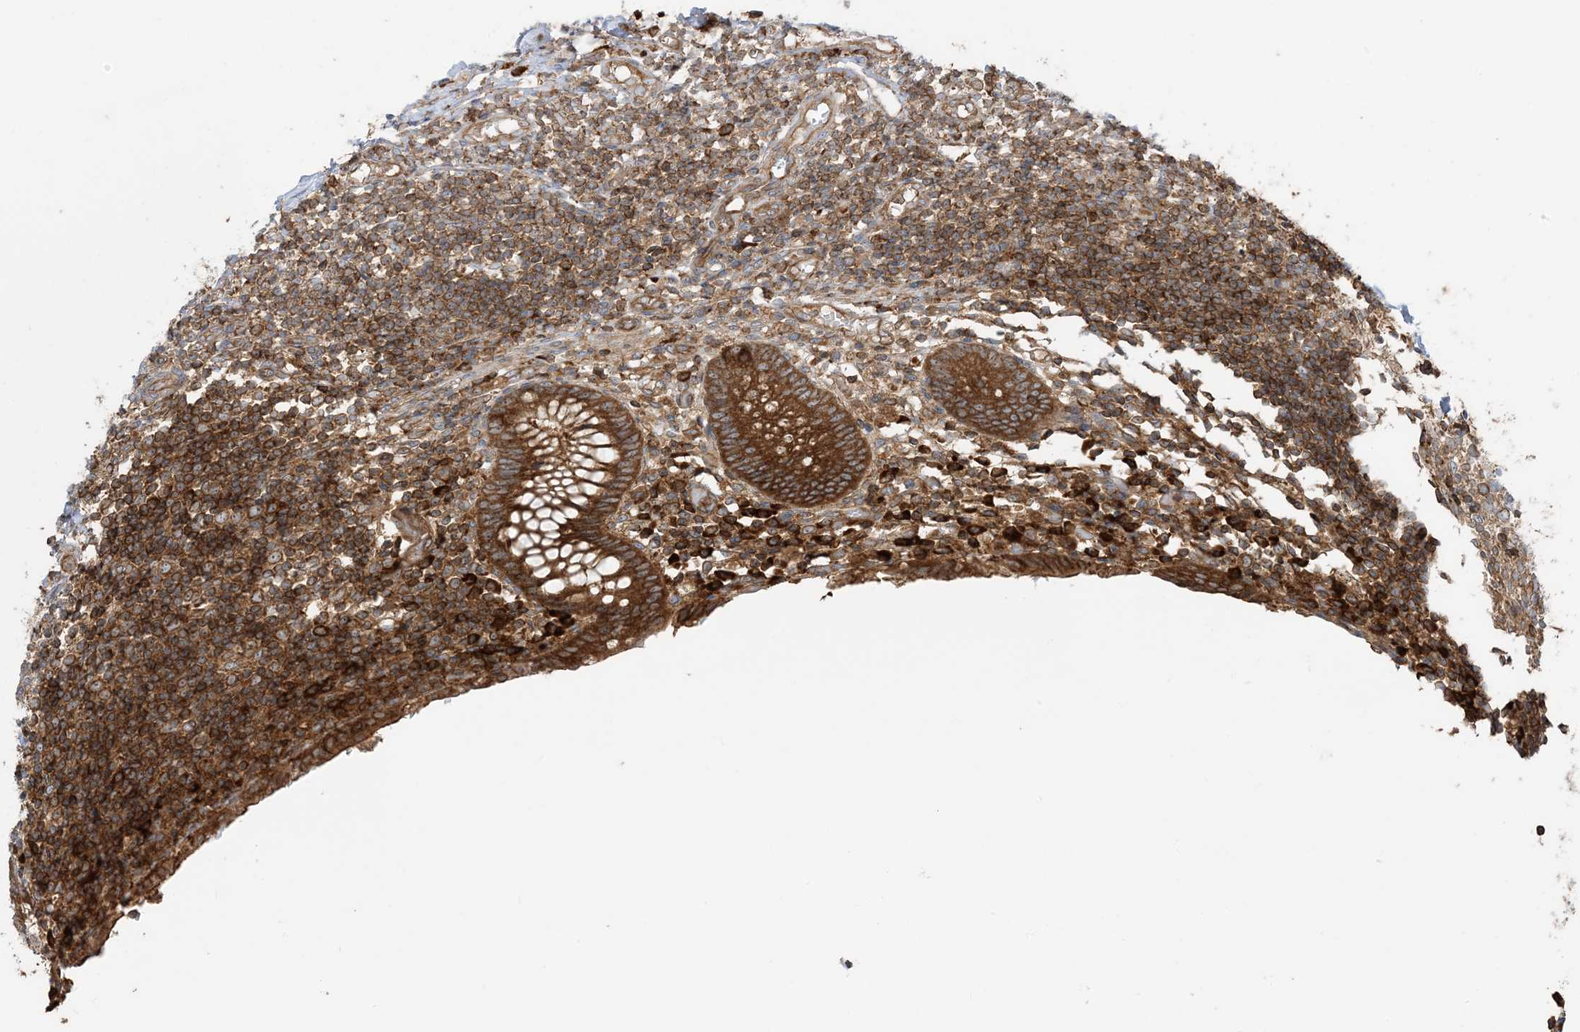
{"staining": {"intensity": "strong", "quantity": ">75%", "location": "cytoplasmic/membranous"}, "tissue": "appendix", "cell_type": "Glandular cells", "image_type": "normal", "snomed": [{"axis": "morphology", "description": "Normal tissue, NOS"}, {"axis": "topography", "description": "Appendix"}], "caption": "Protein staining of benign appendix exhibits strong cytoplasmic/membranous staining in about >75% of glandular cells.", "gene": "SRP72", "patient": {"sex": "female", "age": 17}}